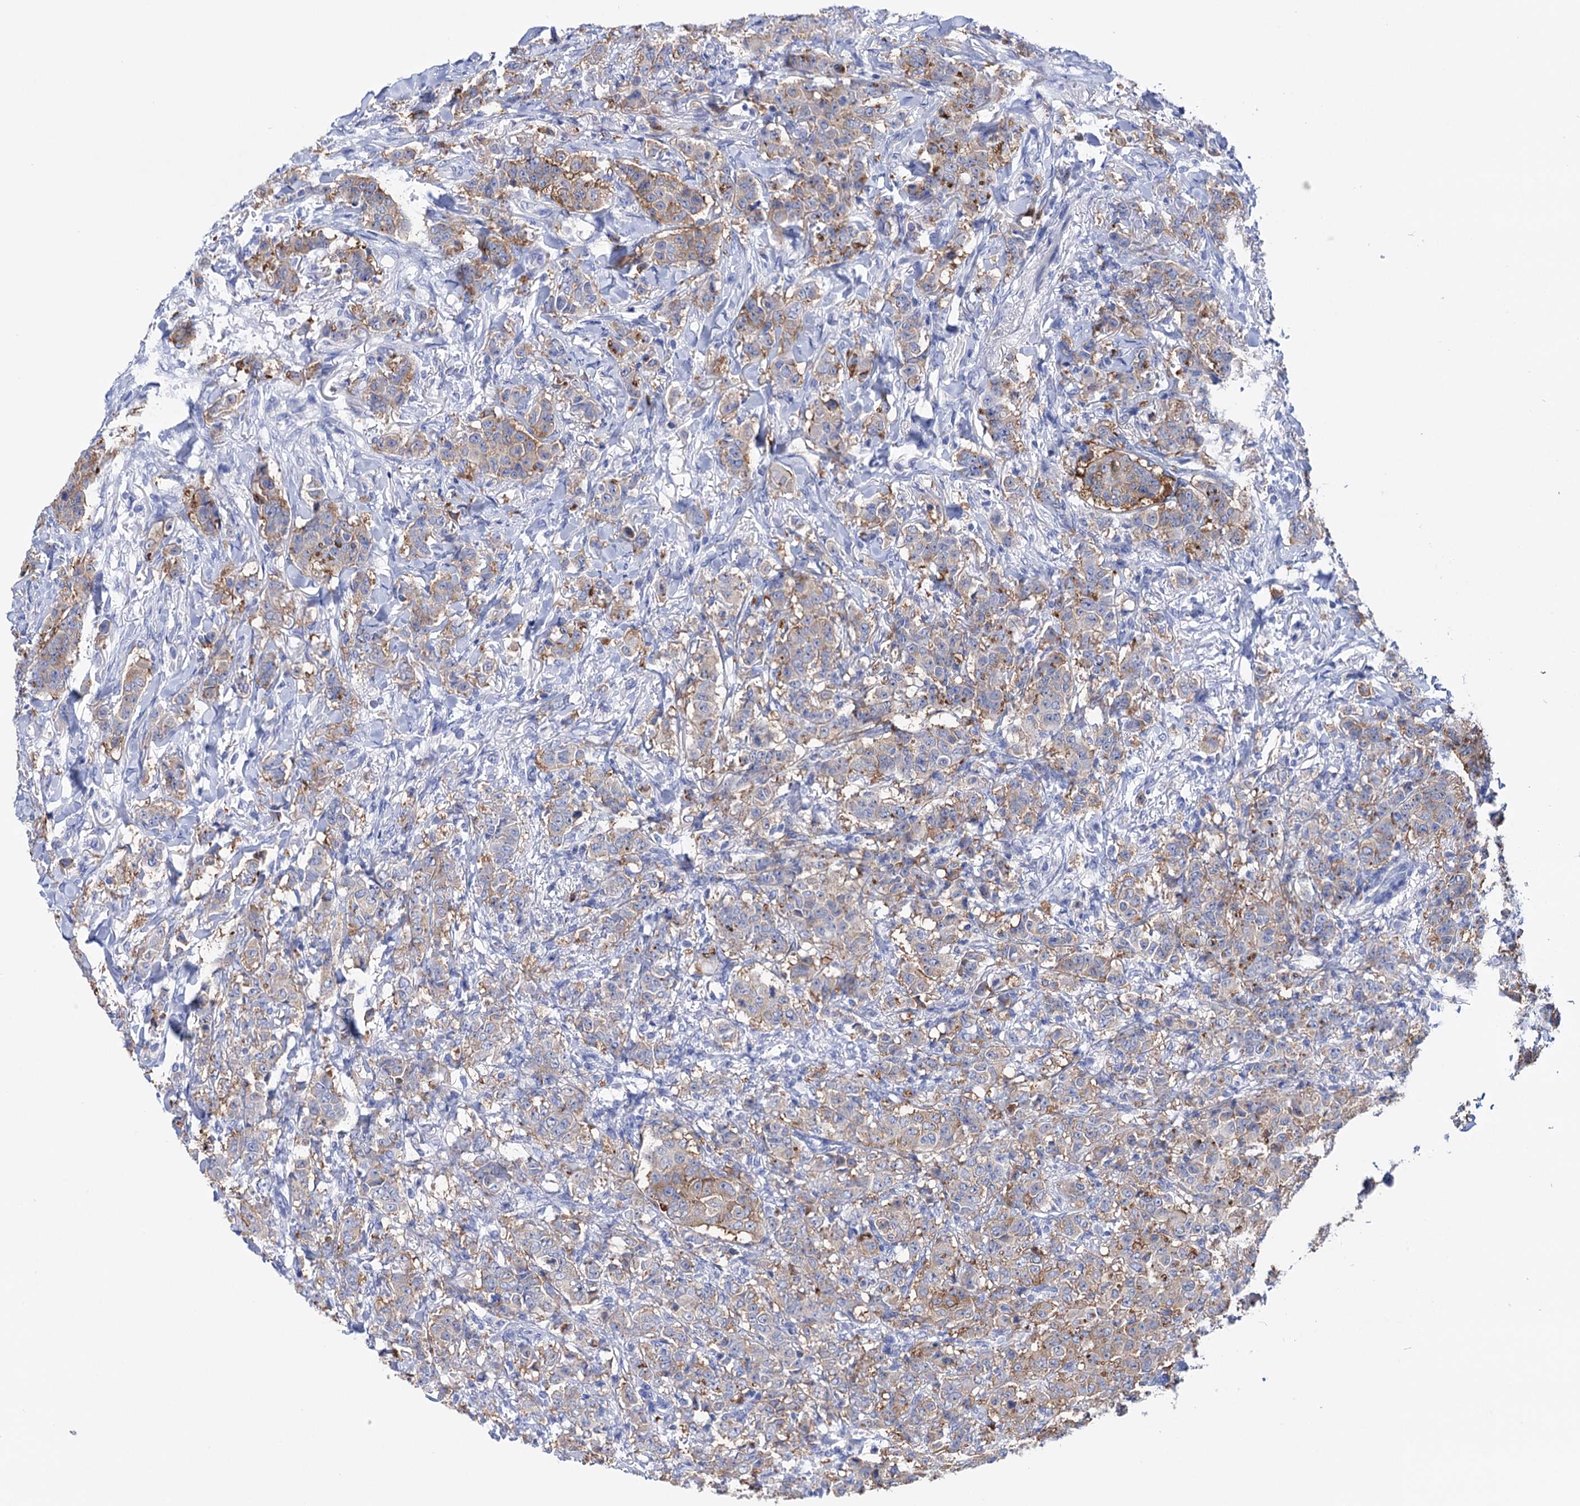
{"staining": {"intensity": "moderate", "quantity": "25%-75%", "location": "cytoplasmic/membranous"}, "tissue": "breast cancer", "cell_type": "Tumor cells", "image_type": "cancer", "snomed": [{"axis": "morphology", "description": "Duct carcinoma"}, {"axis": "topography", "description": "Breast"}], "caption": "A medium amount of moderate cytoplasmic/membranous staining is appreciated in approximately 25%-75% of tumor cells in breast intraductal carcinoma tissue. Immunohistochemistry (ihc) stains the protein in brown and the nuclei are stained blue.", "gene": "BBS4", "patient": {"sex": "female", "age": 40}}